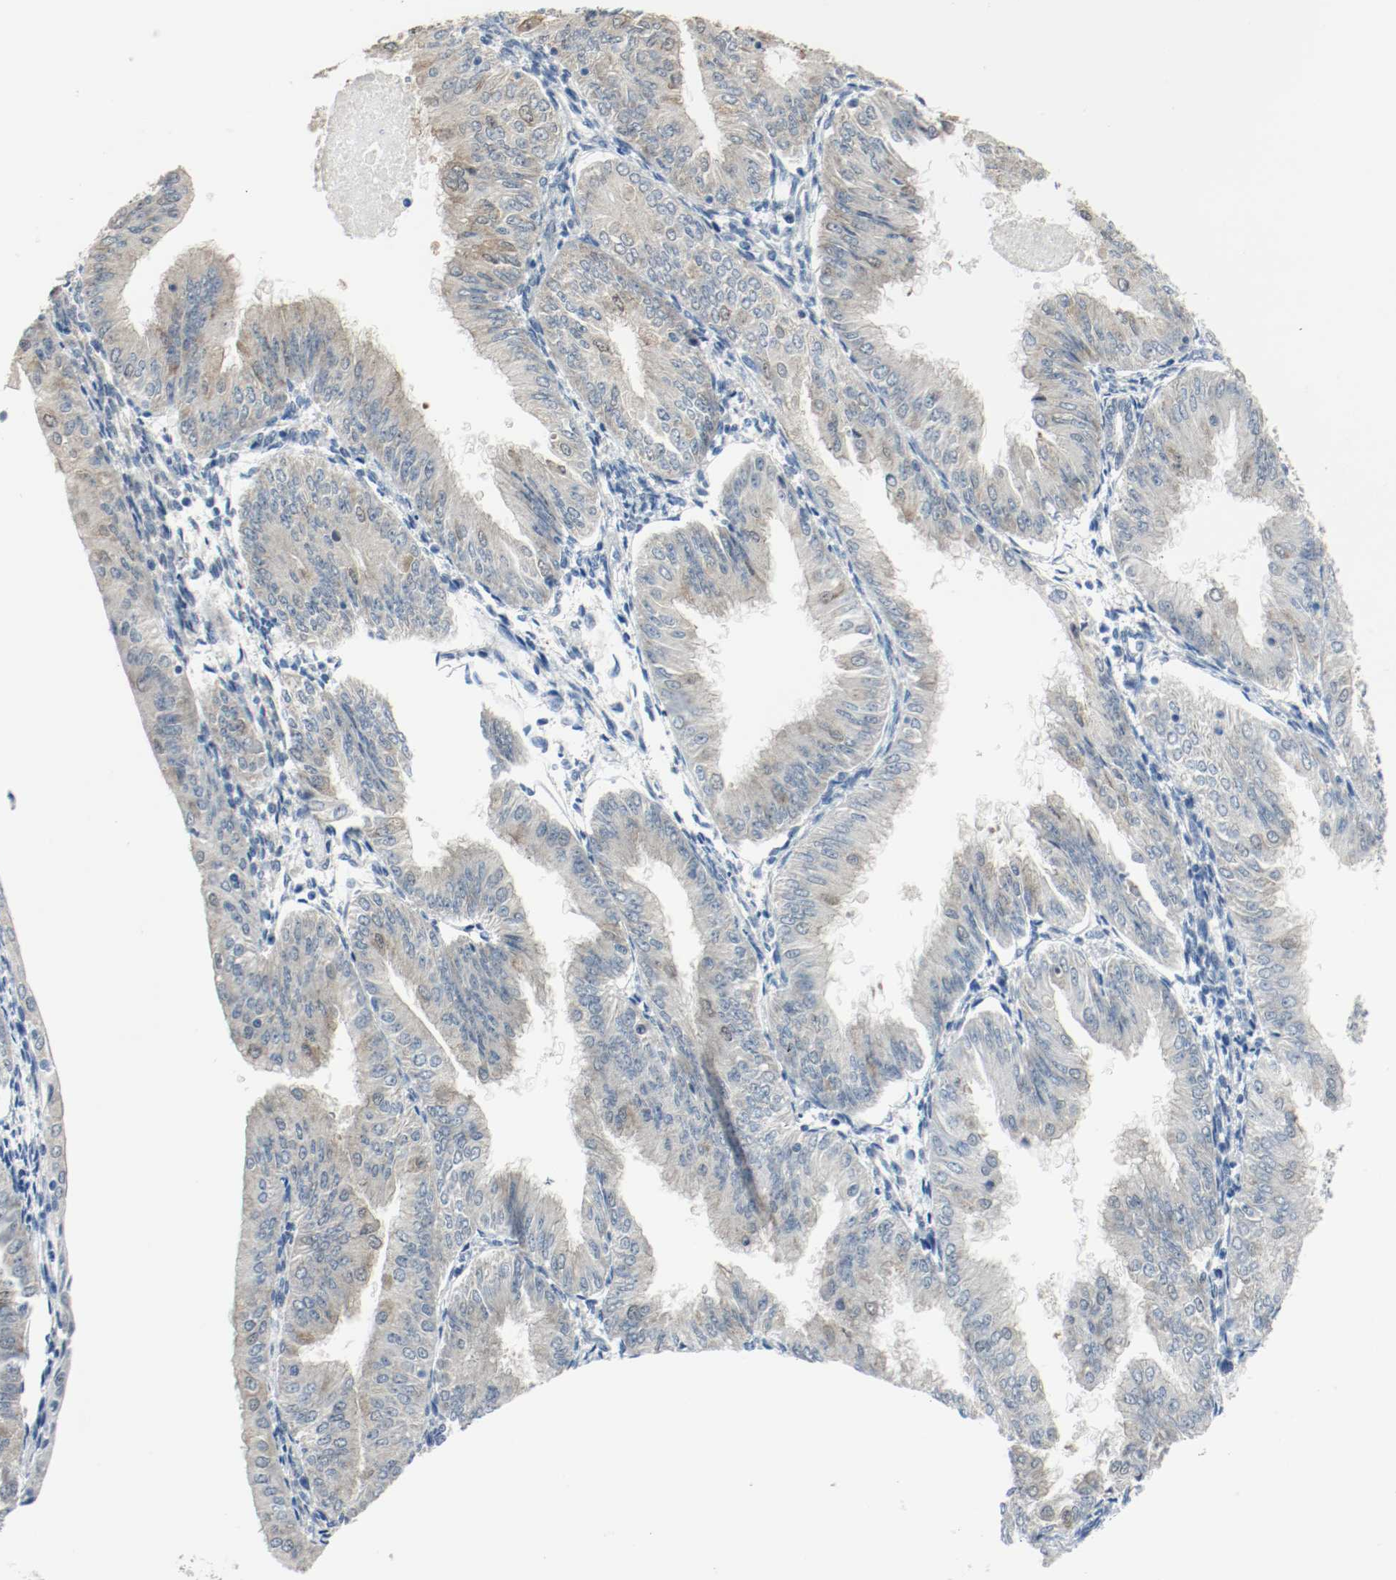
{"staining": {"intensity": "weak", "quantity": ">75%", "location": "cytoplasmic/membranous"}, "tissue": "endometrial cancer", "cell_type": "Tumor cells", "image_type": "cancer", "snomed": [{"axis": "morphology", "description": "Adenocarcinoma, NOS"}, {"axis": "topography", "description": "Endometrium"}], "caption": "Immunohistochemistry (IHC) photomicrograph of adenocarcinoma (endometrial) stained for a protein (brown), which exhibits low levels of weak cytoplasmic/membranous staining in approximately >75% of tumor cells.", "gene": "PPME1", "patient": {"sex": "female", "age": 53}}